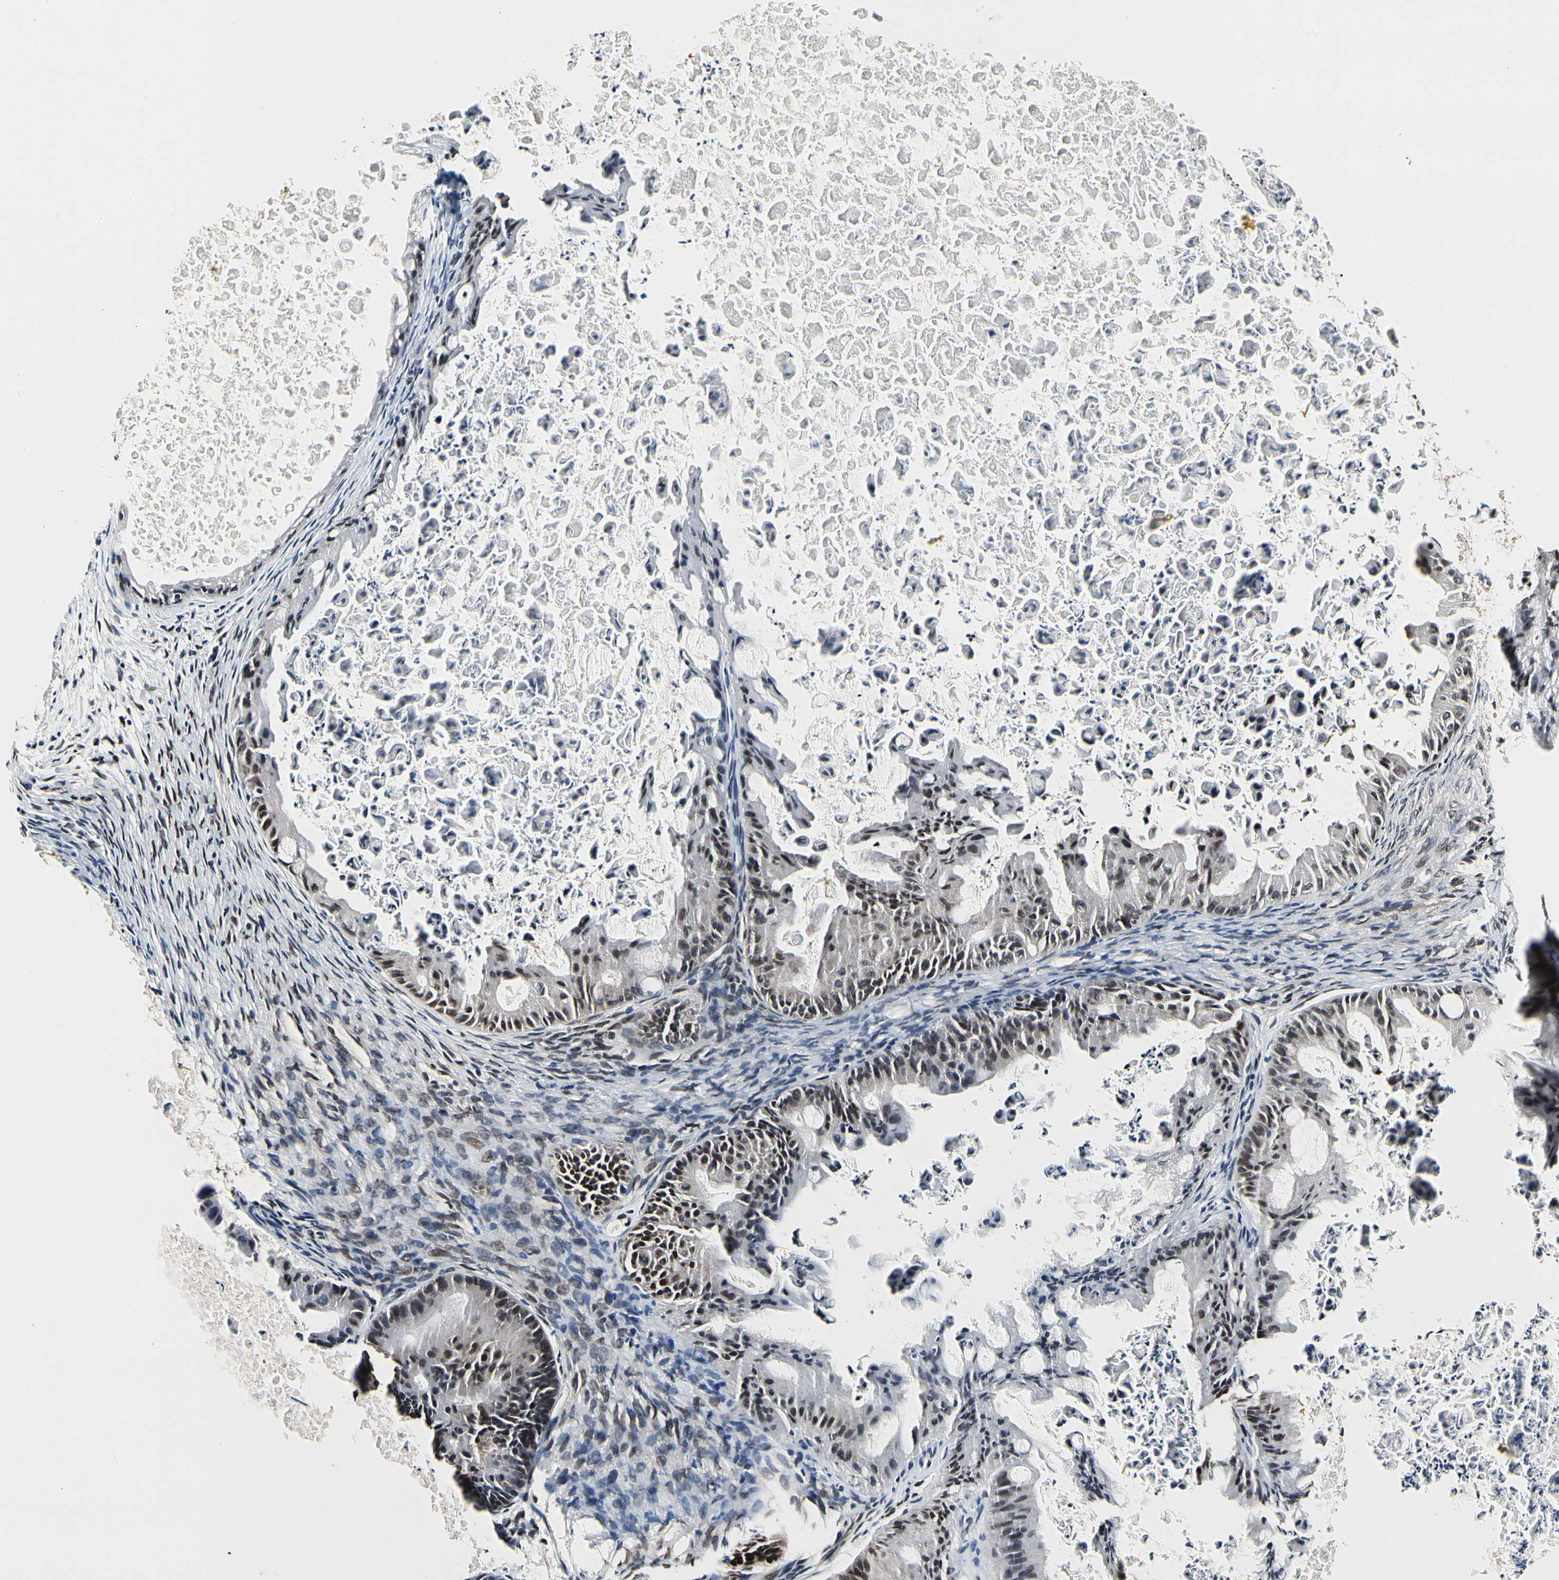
{"staining": {"intensity": "strong", "quantity": ">75%", "location": "nuclear"}, "tissue": "ovarian cancer", "cell_type": "Tumor cells", "image_type": "cancer", "snomed": [{"axis": "morphology", "description": "Cystadenocarcinoma, mucinous, NOS"}, {"axis": "topography", "description": "Ovary"}], "caption": "DAB immunohistochemical staining of ovarian mucinous cystadenocarcinoma demonstrates strong nuclear protein expression in about >75% of tumor cells.", "gene": "NFIA", "patient": {"sex": "female", "age": 37}}